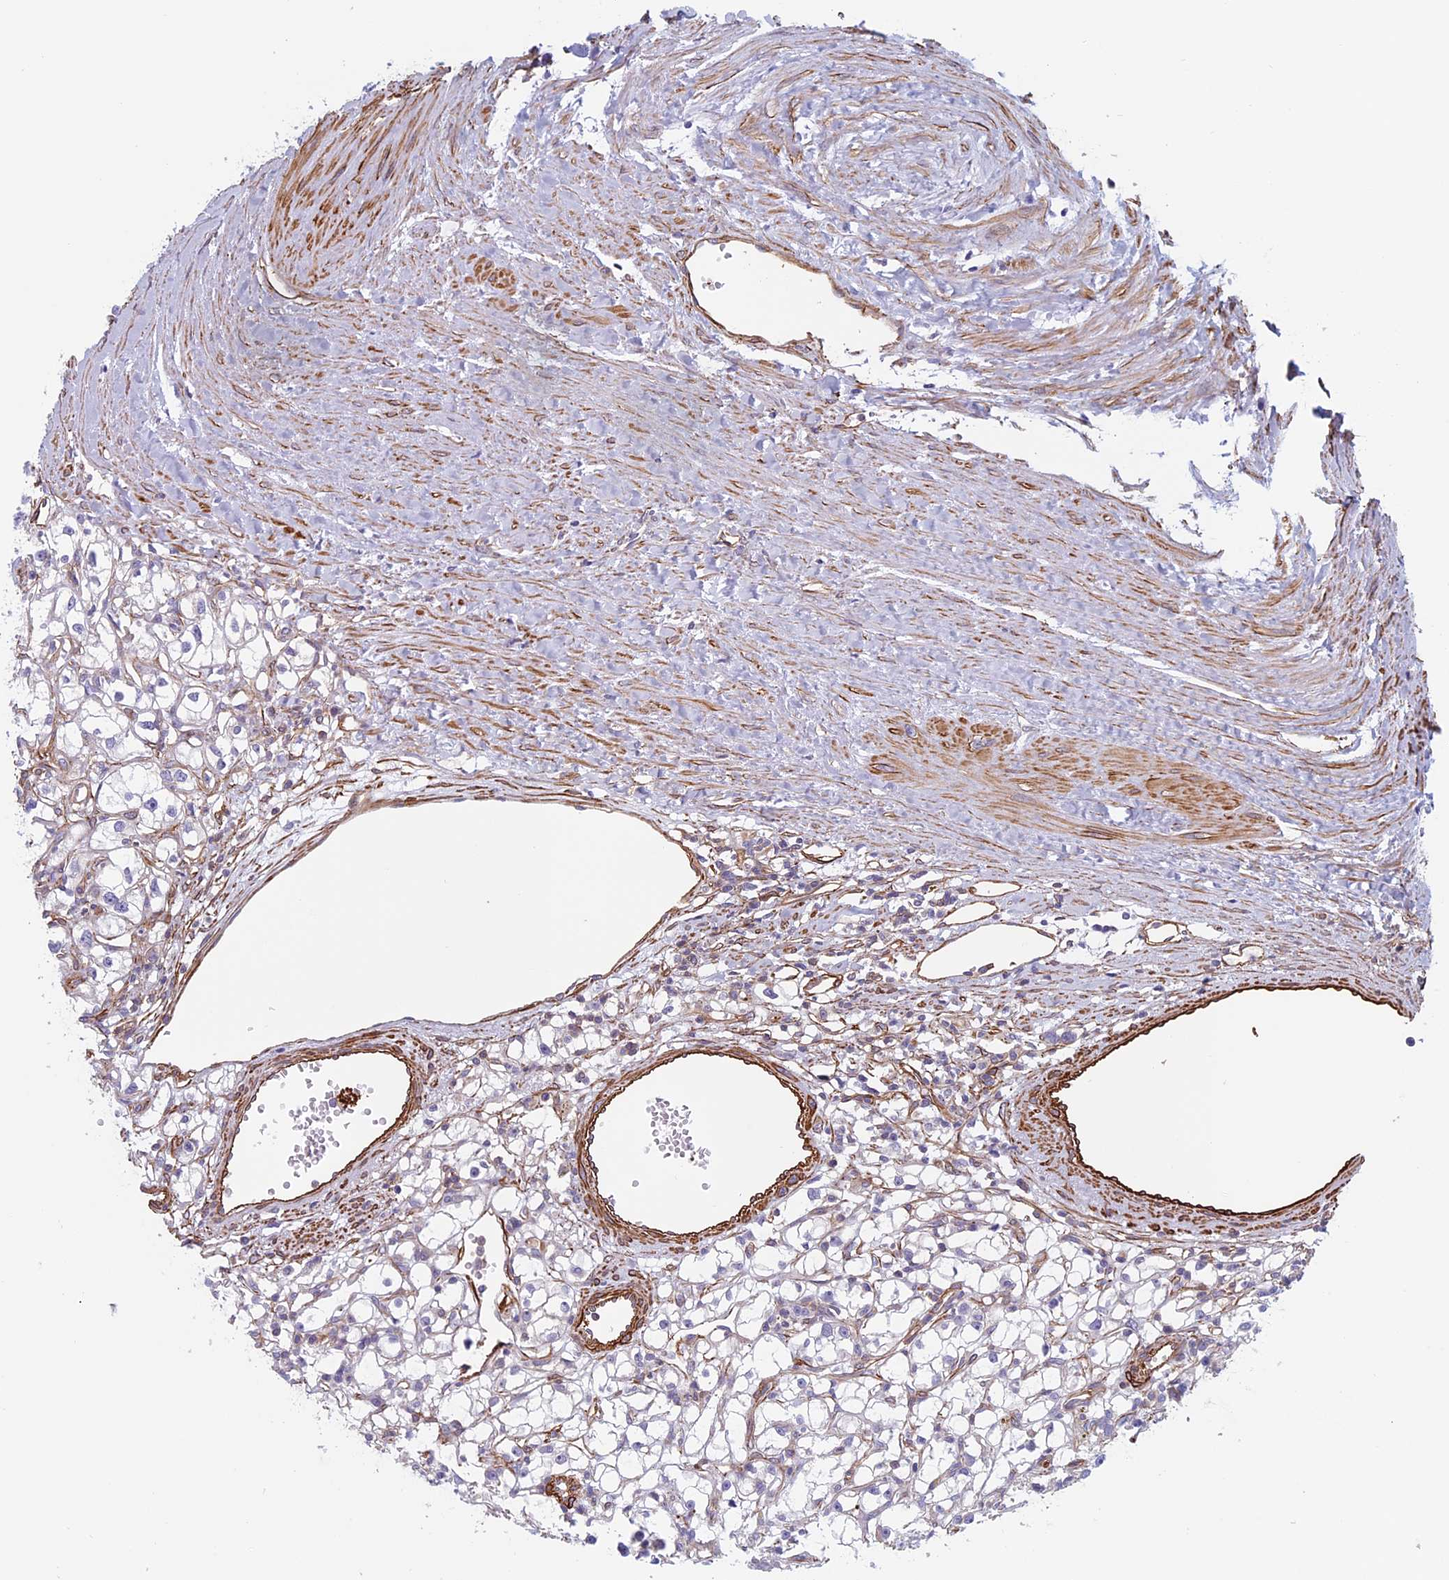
{"staining": {"intensity": "negative", "quantity": "none", "location": "none"}, "tissue": "renal cancer", "cell_type": "Tumor cells", "image_type": "cancer", "snomed": [{"axis": "morphology", "description": "Adenocarcinoma, NOS"}, {"axis": "topography", "description": "Kidney"}], "caption": "The IHC histopathology image has no significant positivity in tumor cells of renal adenocarcinoma tissue.", "gene": "ANGPTL2", "patient": {"sex": "male", "age": 56}}